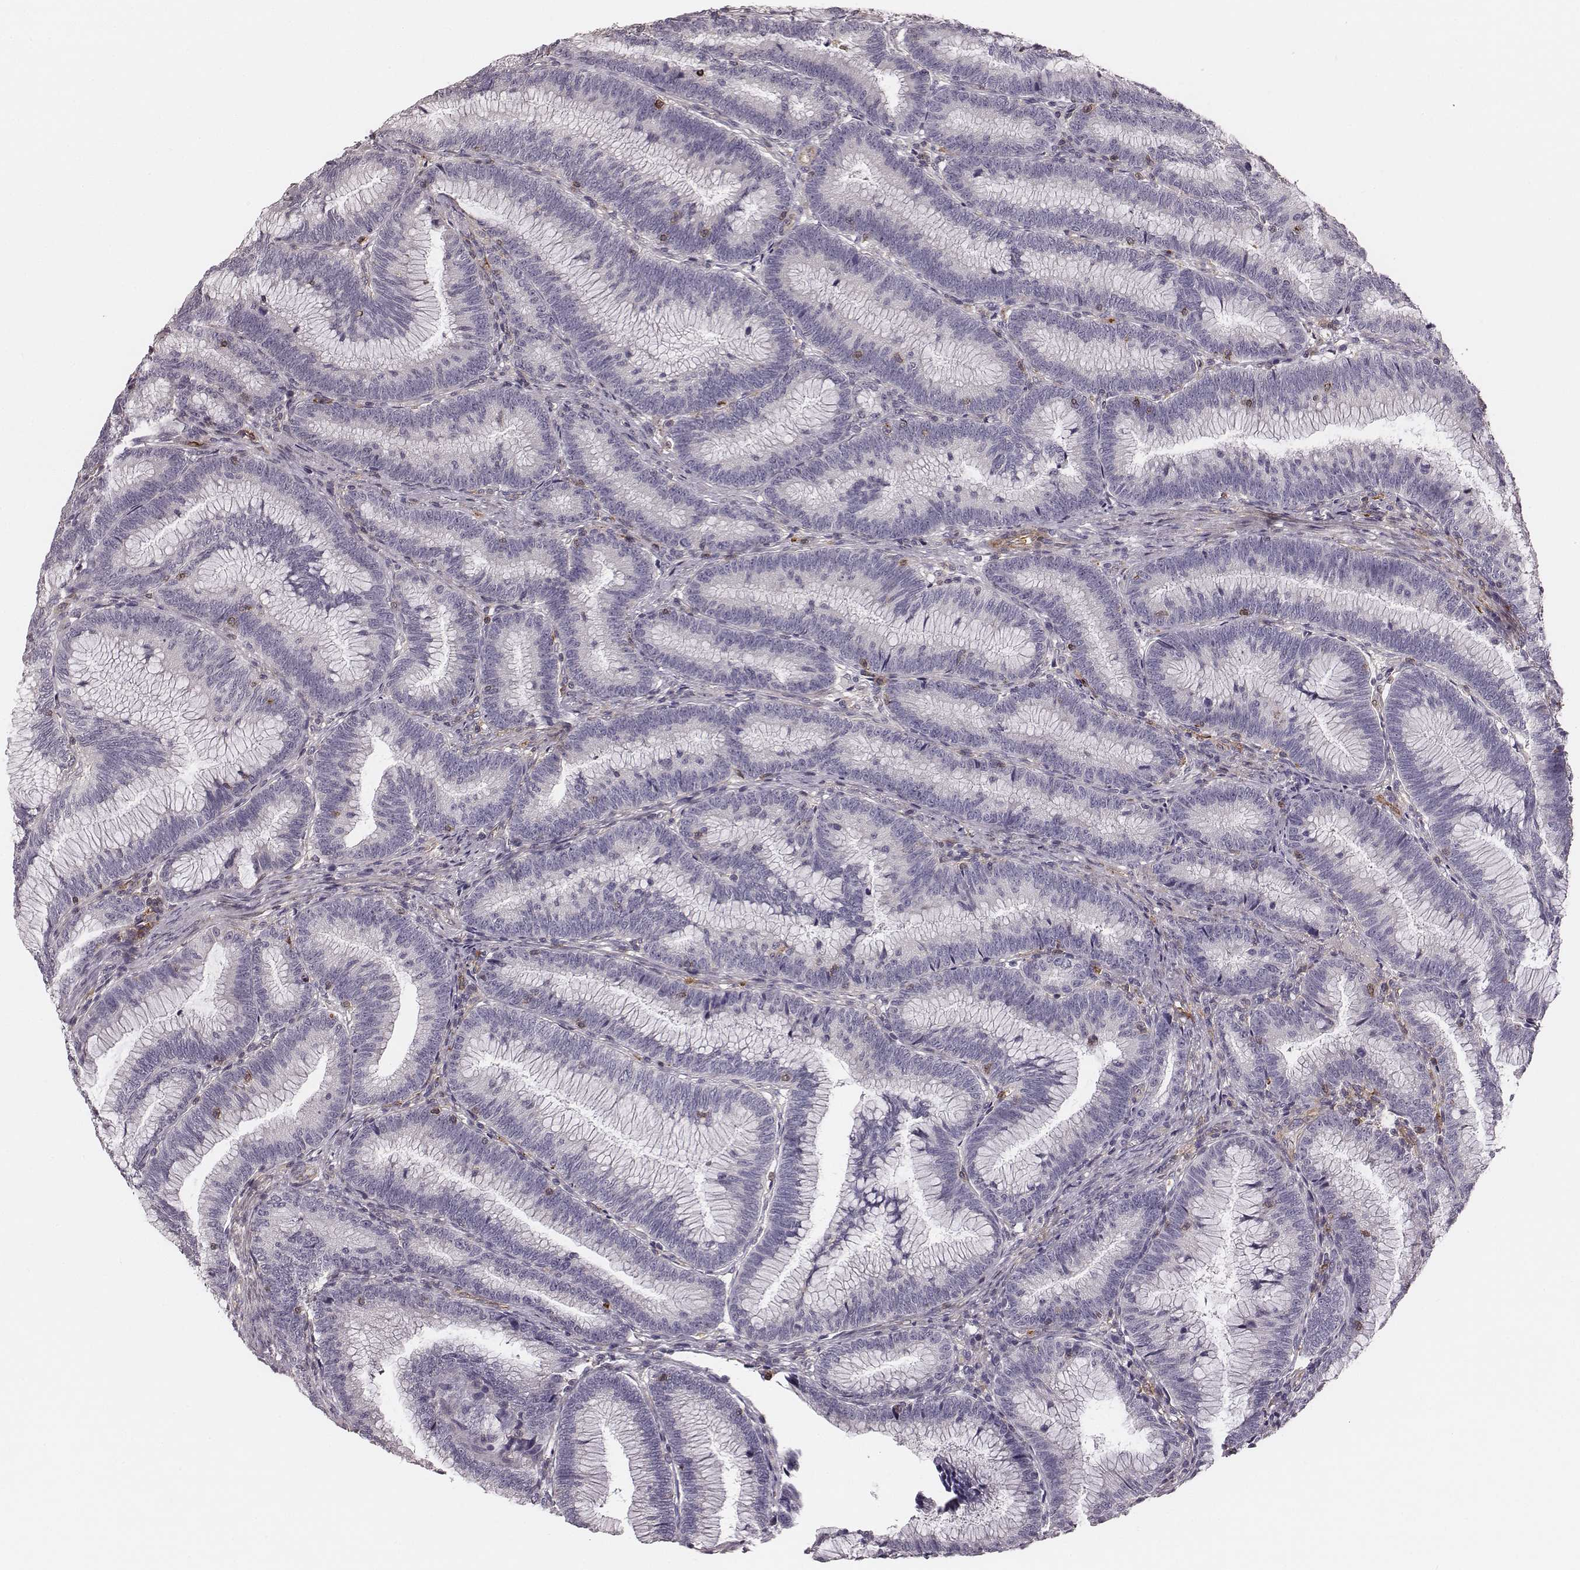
{"staining": {"intensity": "negative", "quantity": "none", "location": "none"}, "tissue": "colorectal cancer", "cell_type": "Tumor cells", "image_type": "cancer", "snomed": [{"axis": "morphology", "description": "Adenocarcinoma, NOS"}, {"axis": "topography", "description": "Colon"}], "caption": "DAB (3,3'-diaminobenzidine) immunohistochemical staining of colorectal cancer (adenocarcinoma) exhibits no significant expression in tumor cells.", "gene": "ZYX", "patient": {"sex": "female", "age": 78}}